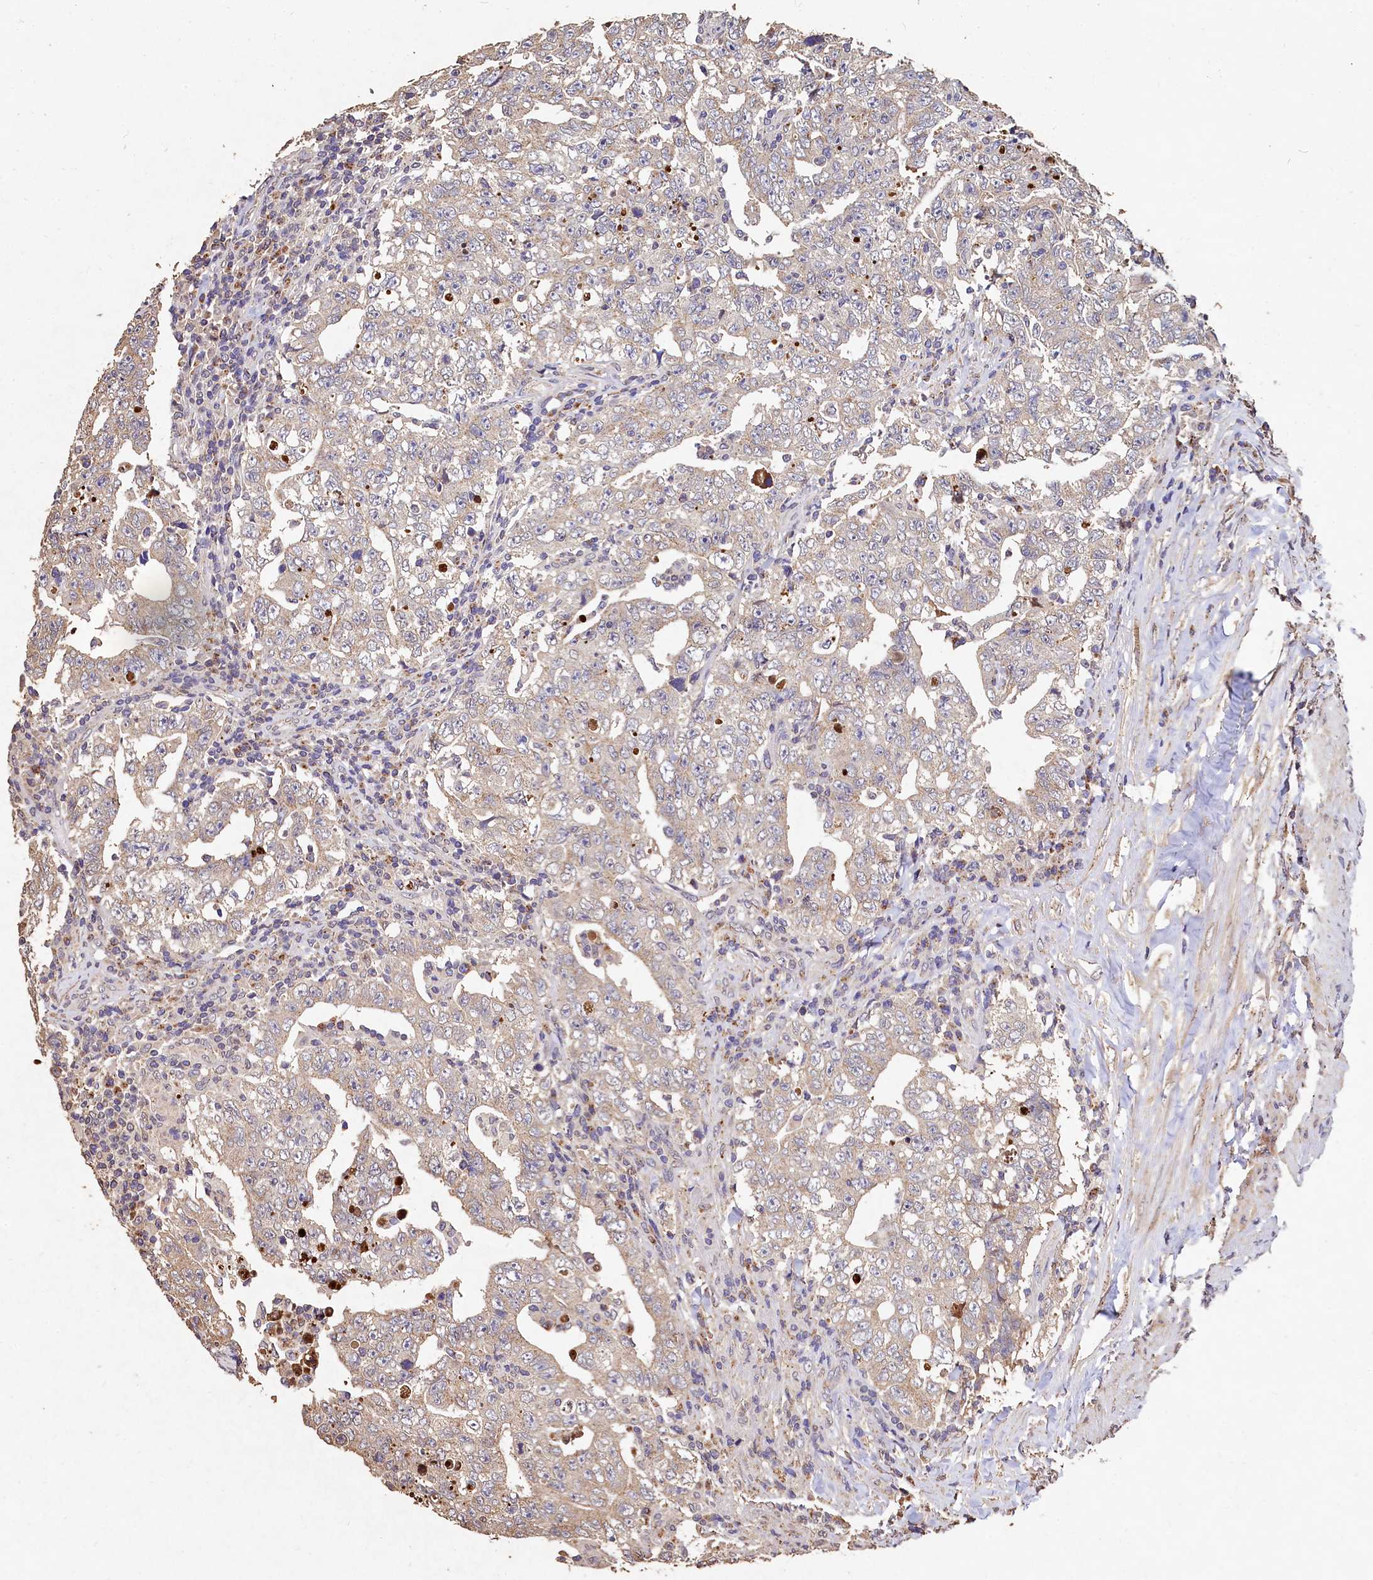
{"staining": {"intensity": "negative", "quantity": "none", "location": "none"}, "tissue": "testis cancer", "cell_type": "Tumor cells", "image_type": "cancer", "snomed": [{"axis": "morphology", "description": "Carcinoma, Embryonal, NOS"}, {"axis": "topography", "description": "Testis"}], "caption": "The immunohistochemistry photomicrograph has no significant staining in tumor cells of testis embryonal carcinoma tissue.", "gene": "LSM4", "patient": {"sex": "male", "age": 26}}